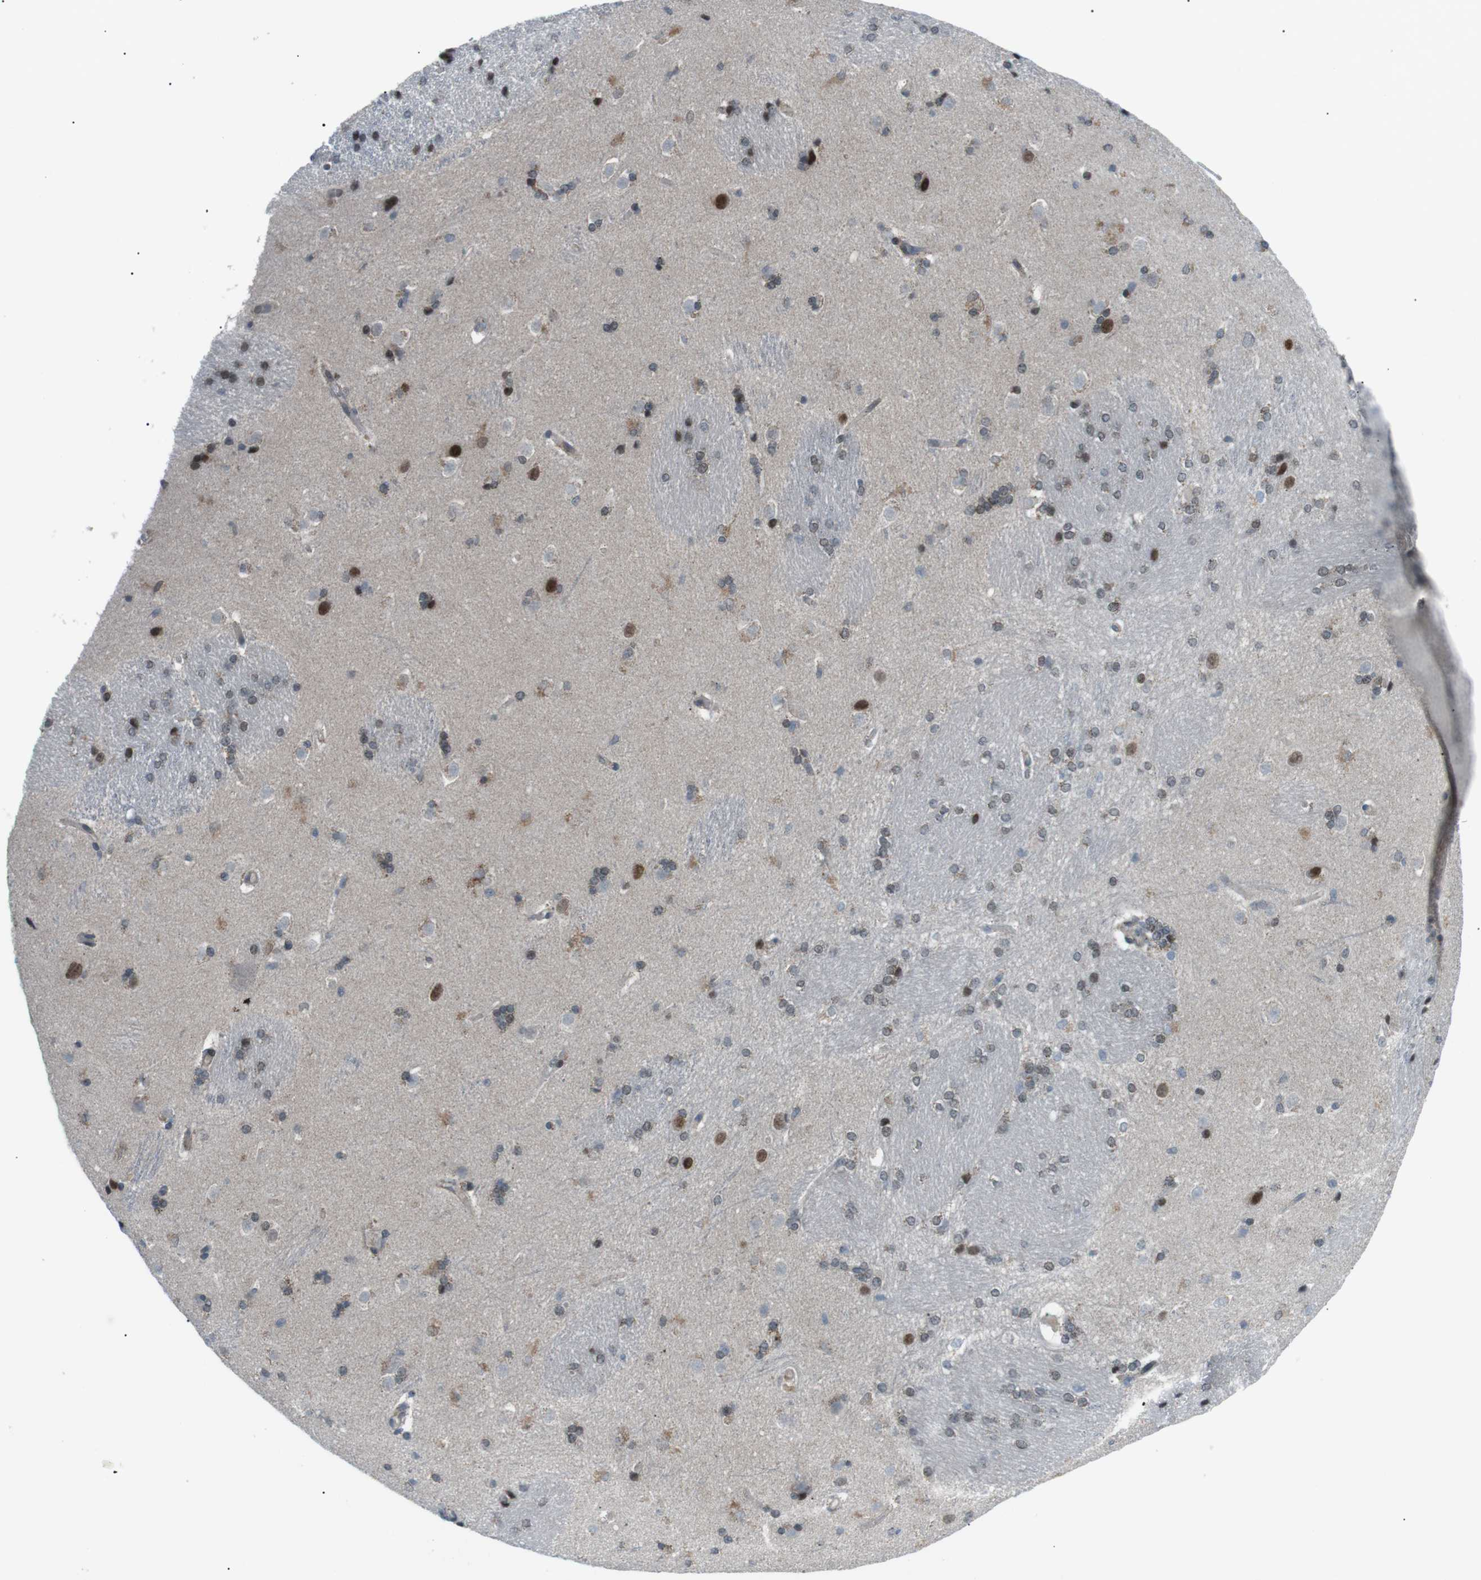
{"staining": {"intensity": "strong", "quantity": "<25%", "location": "nuclear"}, "tissue": "caudate", "cell_type": "Glial cells", "image_type": "normal", "snomed": [{"axis": "morphology", "description": "Normal tissue, NOS"}, {"axis": "topography", "description": "Lateral ventricle wall"}], "caption": "Unremarkable caudate displays strong nuclear positivity in approximately <25% of glial cells, visualized by immunohistochemistry.", "gene": "ARID5B", "patient": {"sex": "female", "age": 19}}